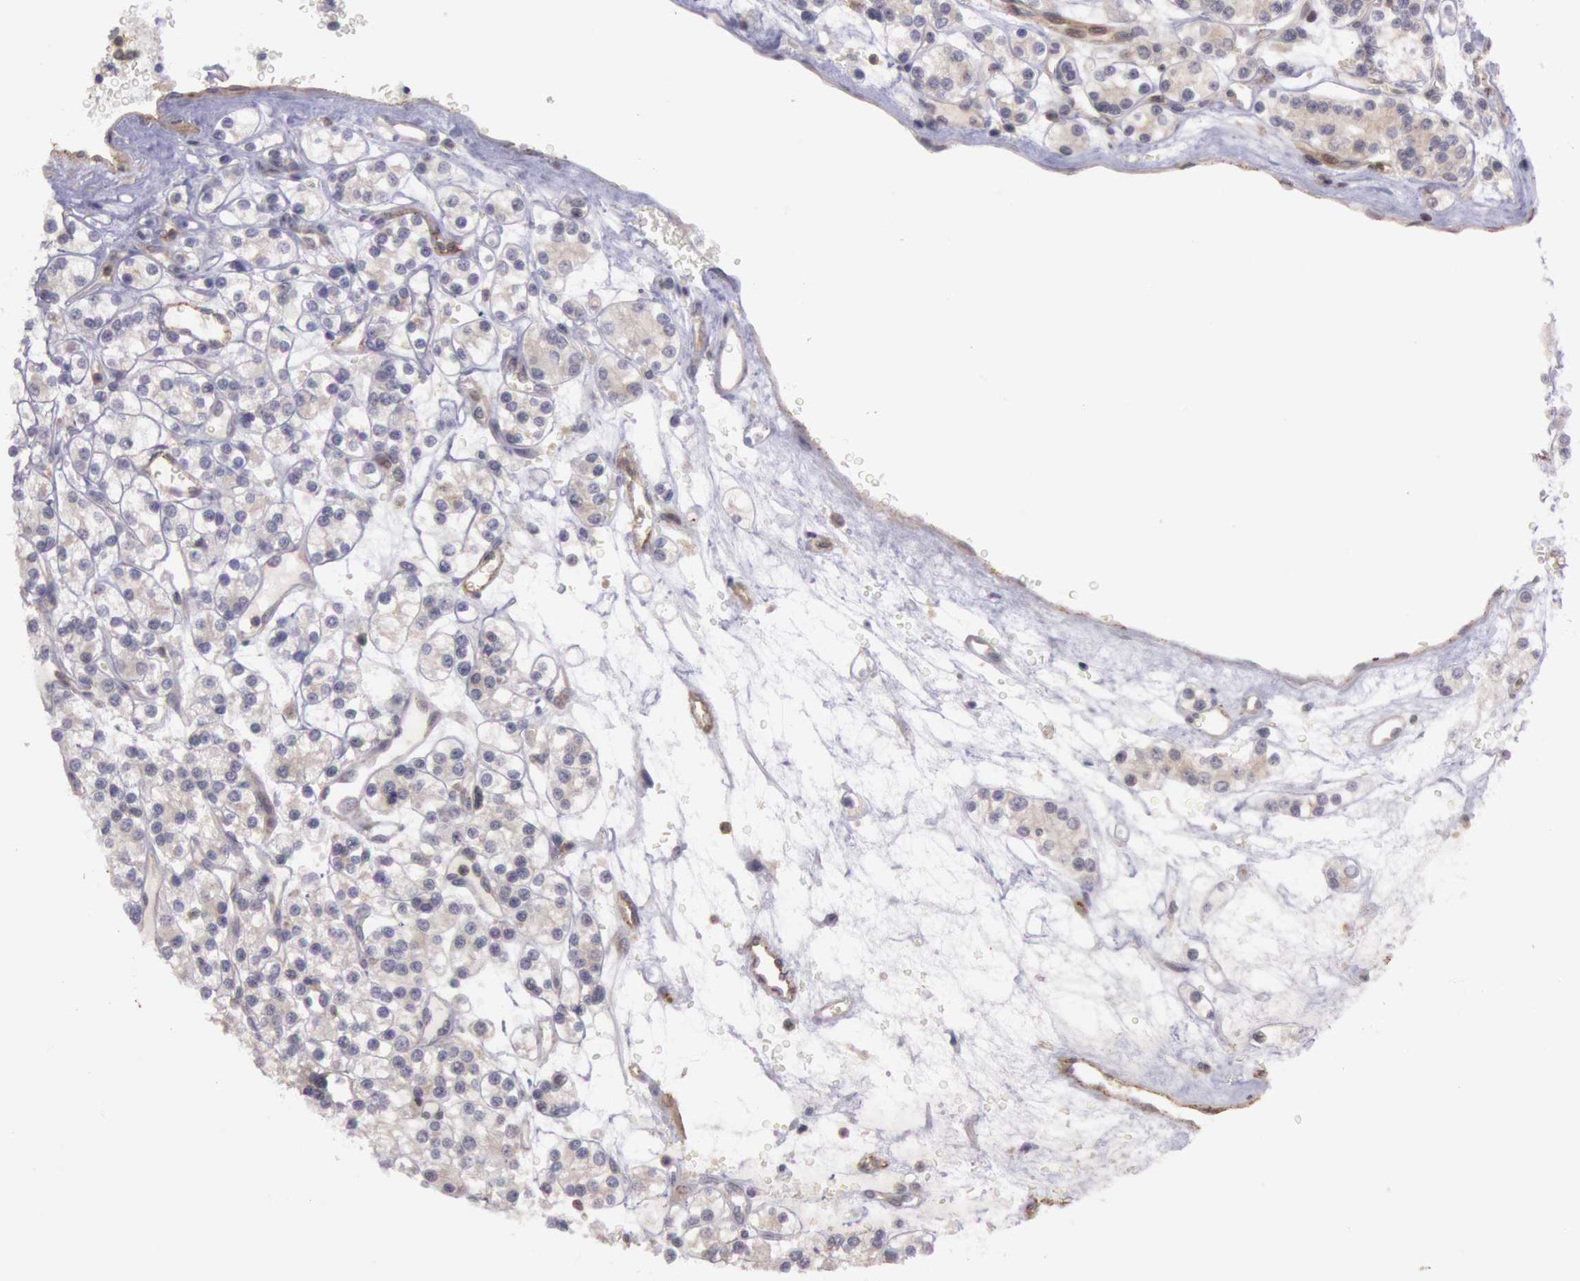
{"staining": {"intensity": "weak", "quantity": "25%-75%", "location": "cytoplasmic/membranous"}, "tissue": "renal cancer", "cell_type": "Tumor cells", "image_type": "cancer", "snomed": [{"axis": "morphology", "description": "Adenocarcinoma, NOS"}, {"axis": "topography", "description": "Kidney"}], "caption": "The immunohistochemical stain labels weak cytoplasmic/membranous staining in tumor cells of renal cancer tissue.", "gene": "TRIB2", "patient": {"sex": "female", "age": 62}}